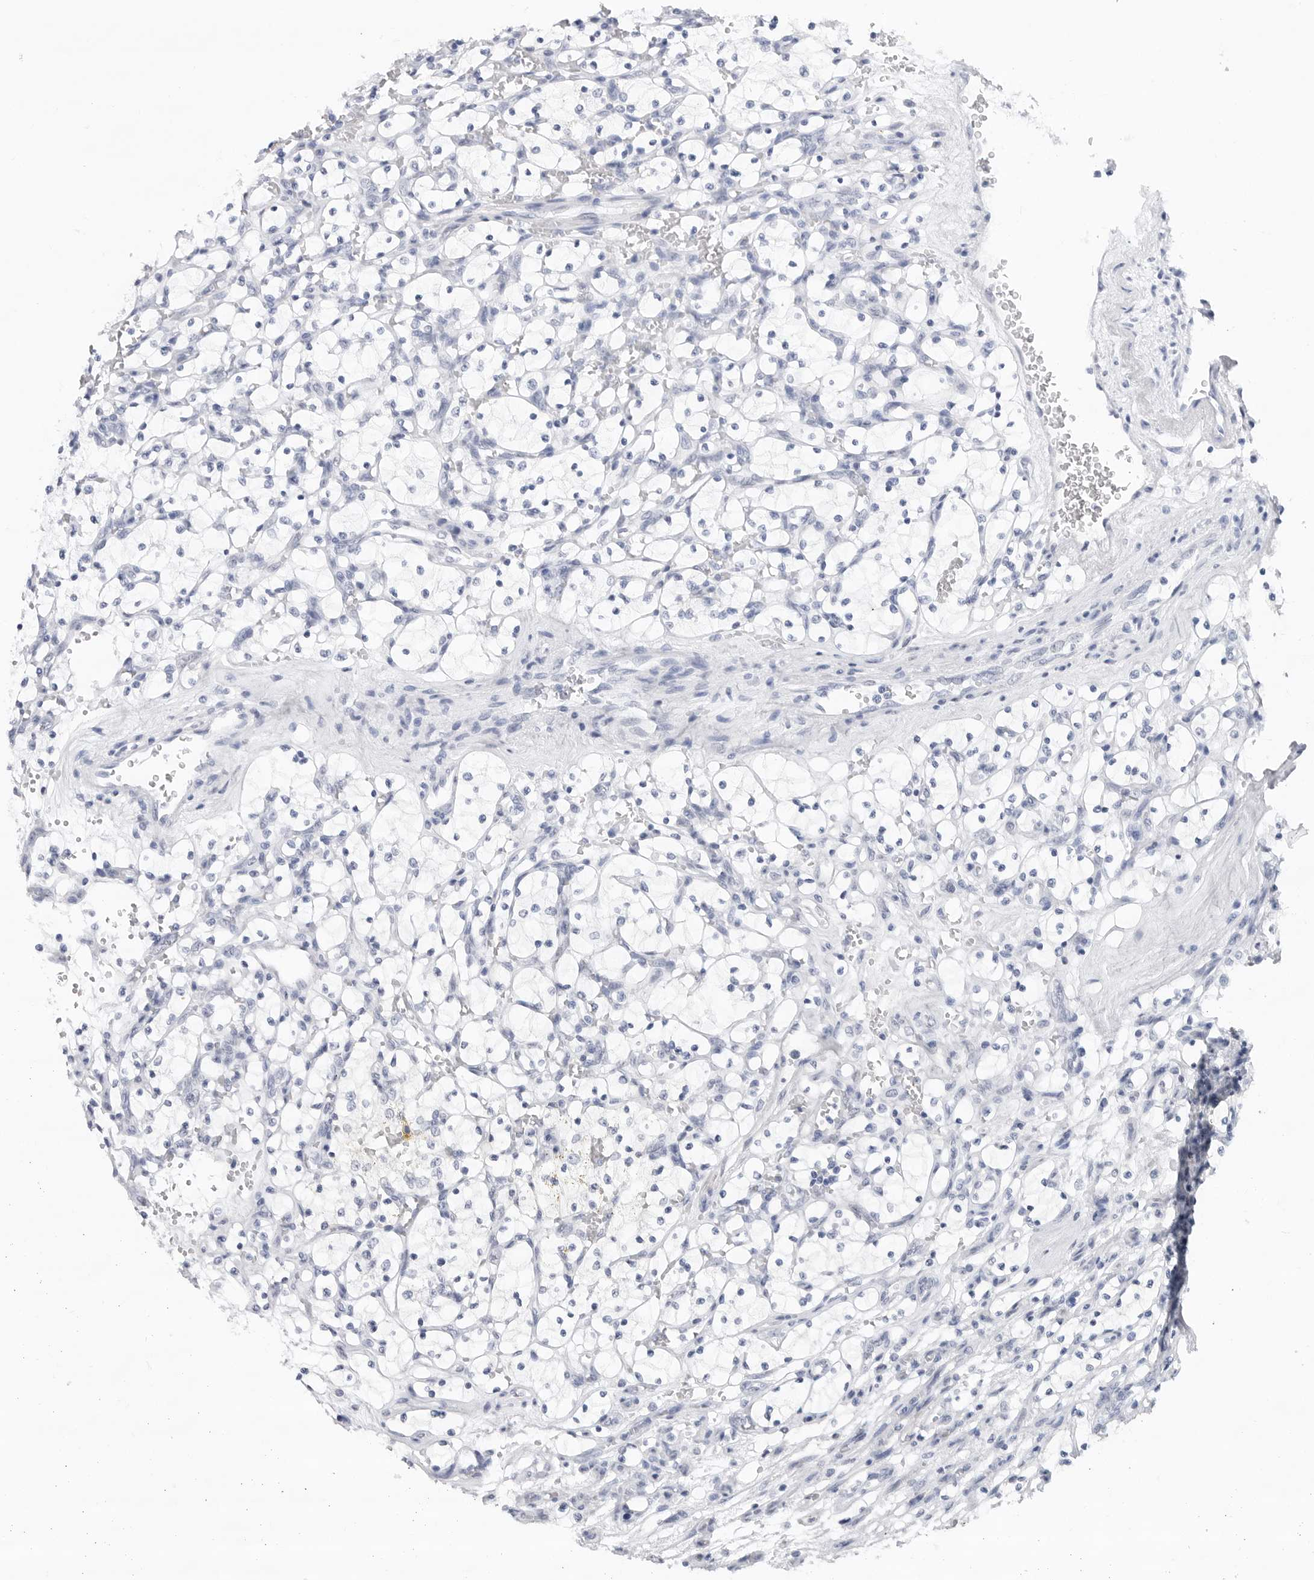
{"staining": {"intensity": "negative", "quantity": "none", "location": "none"}, "tissue": "renal cancer", "cell_type": "Tumor cells", "image_type": "cancer", "snomed": [{"axis": "morphology", "description": "Adenocarcinoma, NOS"}, {"axis": "topography", "description": "Kidney"}], "caption": "Photomicrograph shows no protein staining in tumor cells of renal cancer tissue. Brightfield microscopy of IHC stained with DAB (brown) and hematoxylin (blue), captured at high magnification.", "gene": "SLC19A1", "patient": {"sex": "female", "age": 69}}